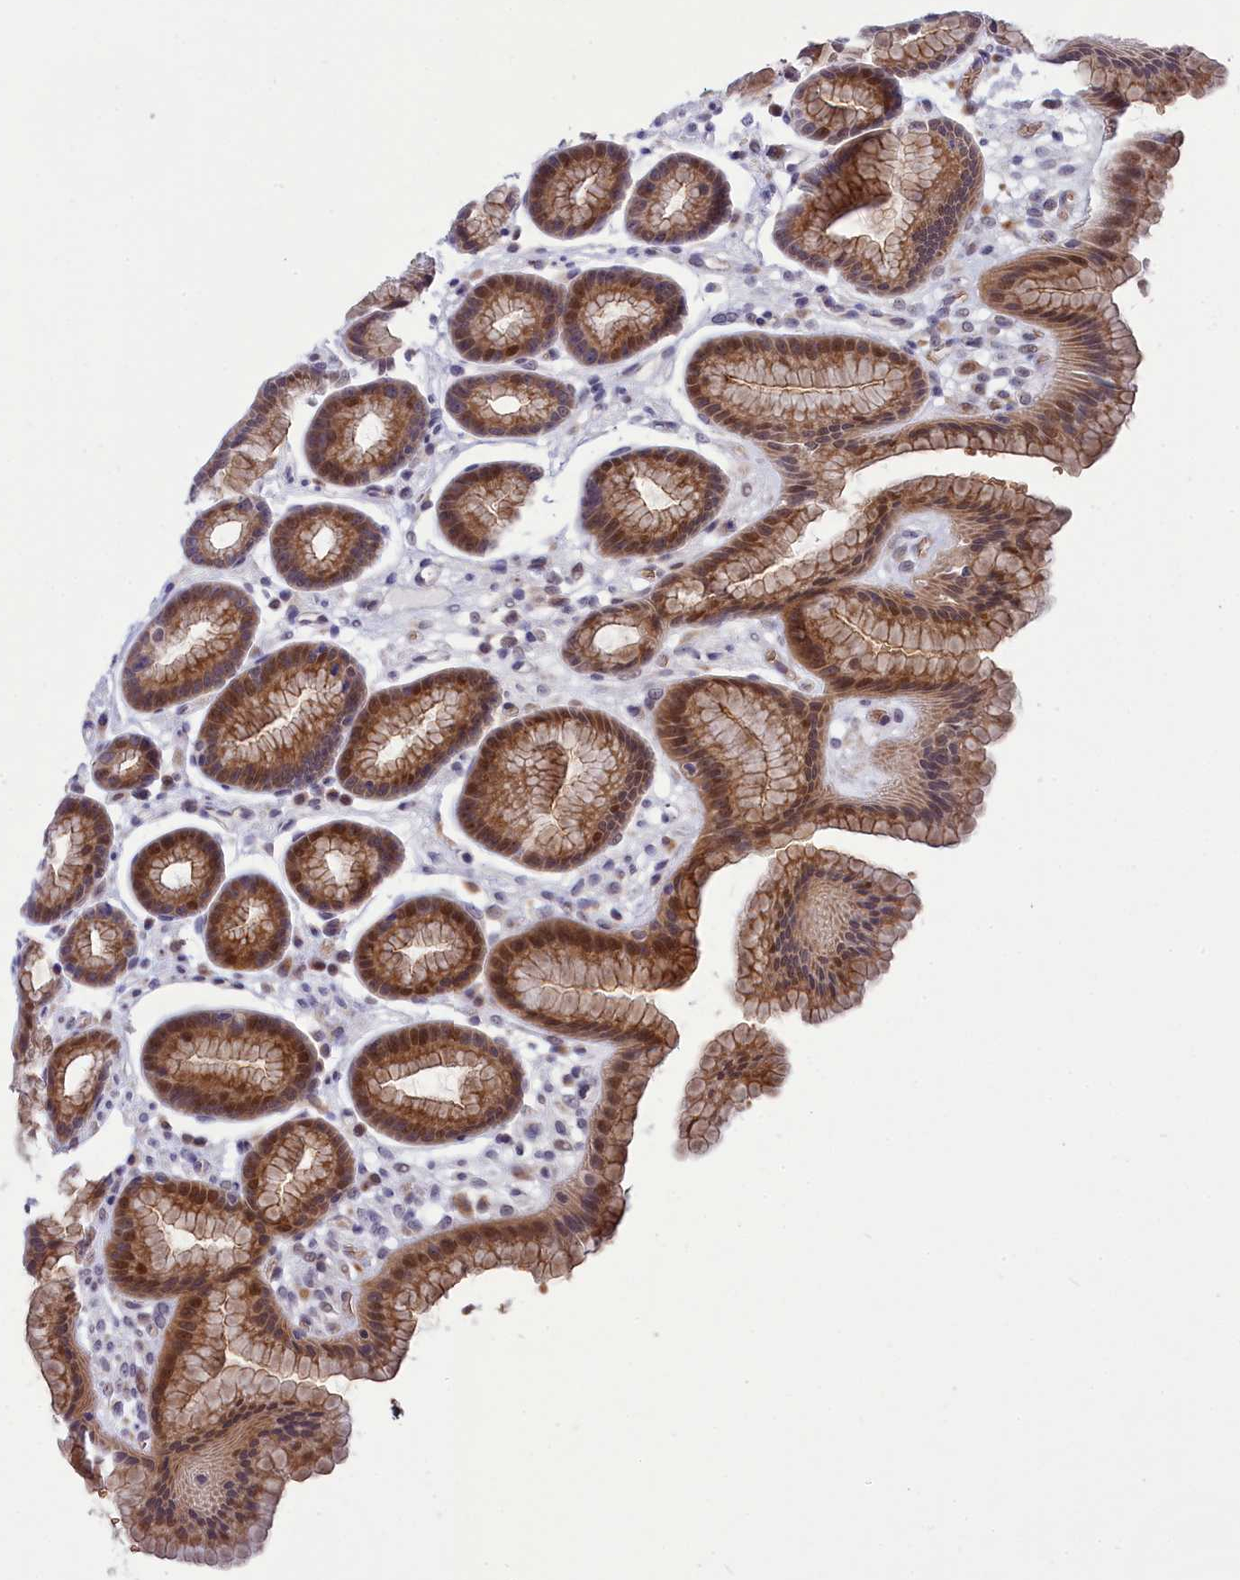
{"staining": {"intensity": "moderate", "quantity": ">75%", "location": "cytoplasmic/membranous"}, "tissue": "stomach", "cell_type": "Glandular cells", "image_type": "normal", "snomed": [{"axis": "morphology", "description": "Normal tissue, NOS"}, {"axis": "topography", "description": "Stomach"}], "caption": "DAB (3,3'-diaminobenzidine) immunohistochemical staining of unremarkable stomach shows moderate cytoplasmic/membranous protein positivity in approximately >75% of glandular cells. The staining was performed using DAB (3,3'-diaminobenzidine), with brown indicating positive protein expression. Nuclei are stained blue with hematoxylin.", "gene": "KCTD14", "patient": {"sex": "male", "age": 42}}